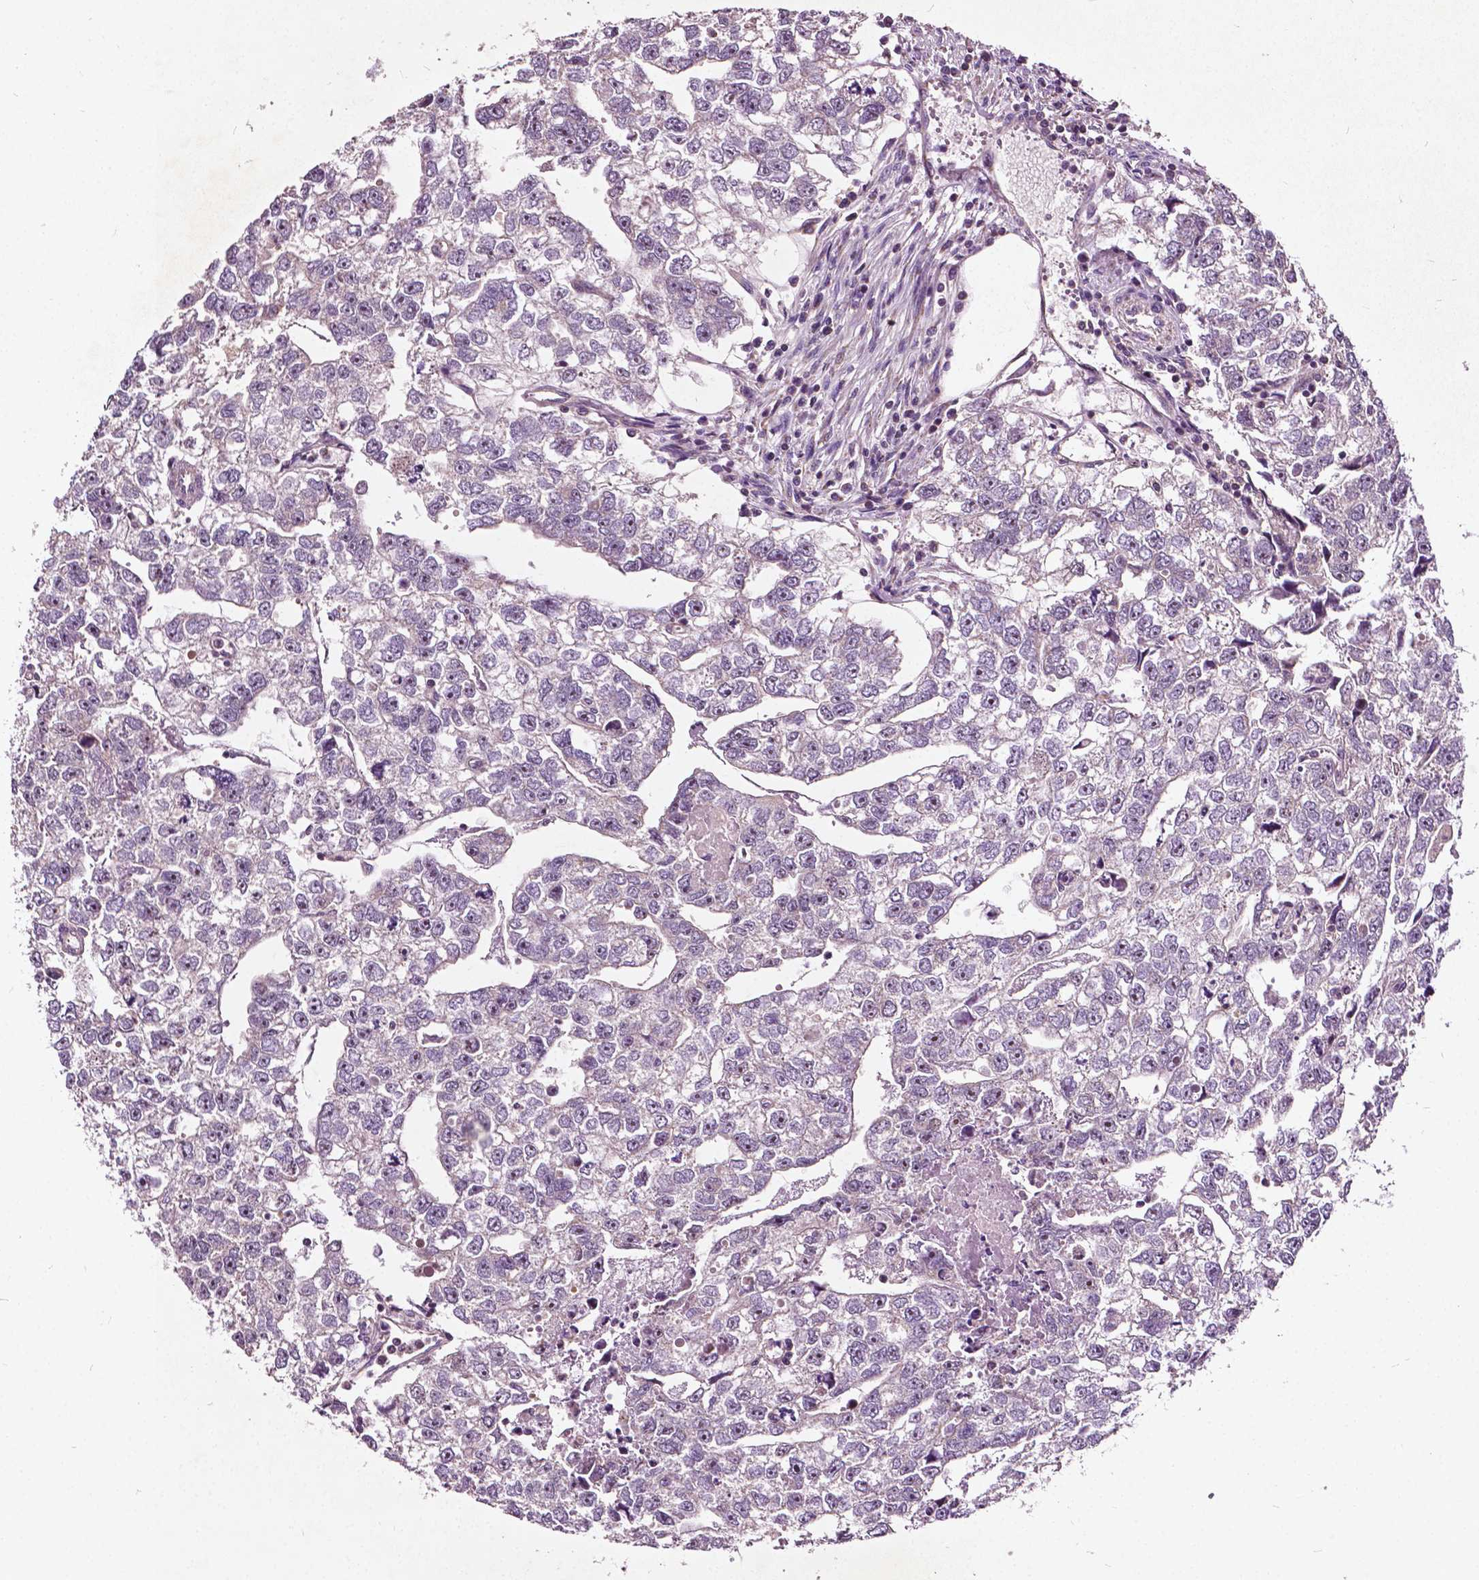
{"staining": {"intensity": "moderate", "quantity": "<25%", "location": "nuclear"}, "tissue": "testis cancer", "cell_type": "Tumor cells", "image_type": "cancer", "snomed": [{"axis": "morphology", "description": "Carcinoma, Embryonal, NOS"}, {"axis": "morphology", "description": "Teratoma, malignant, NOS"}, {"axis": "topography", "description": "Testis"}], "caption": "Immunohistochemistry (IHC) staining of testis cancer, which demonstrates low levels of moderate nuclear staining in approximately <25% of tumor cells indicating moderate nuclear protein positivity. The staining was performed using DAB (brown) for protein detection and nuclei were counterstained in hematoxylin (blue).", "gene": "ODF3L2", "patient": {"sex": "male", "age": 44}}